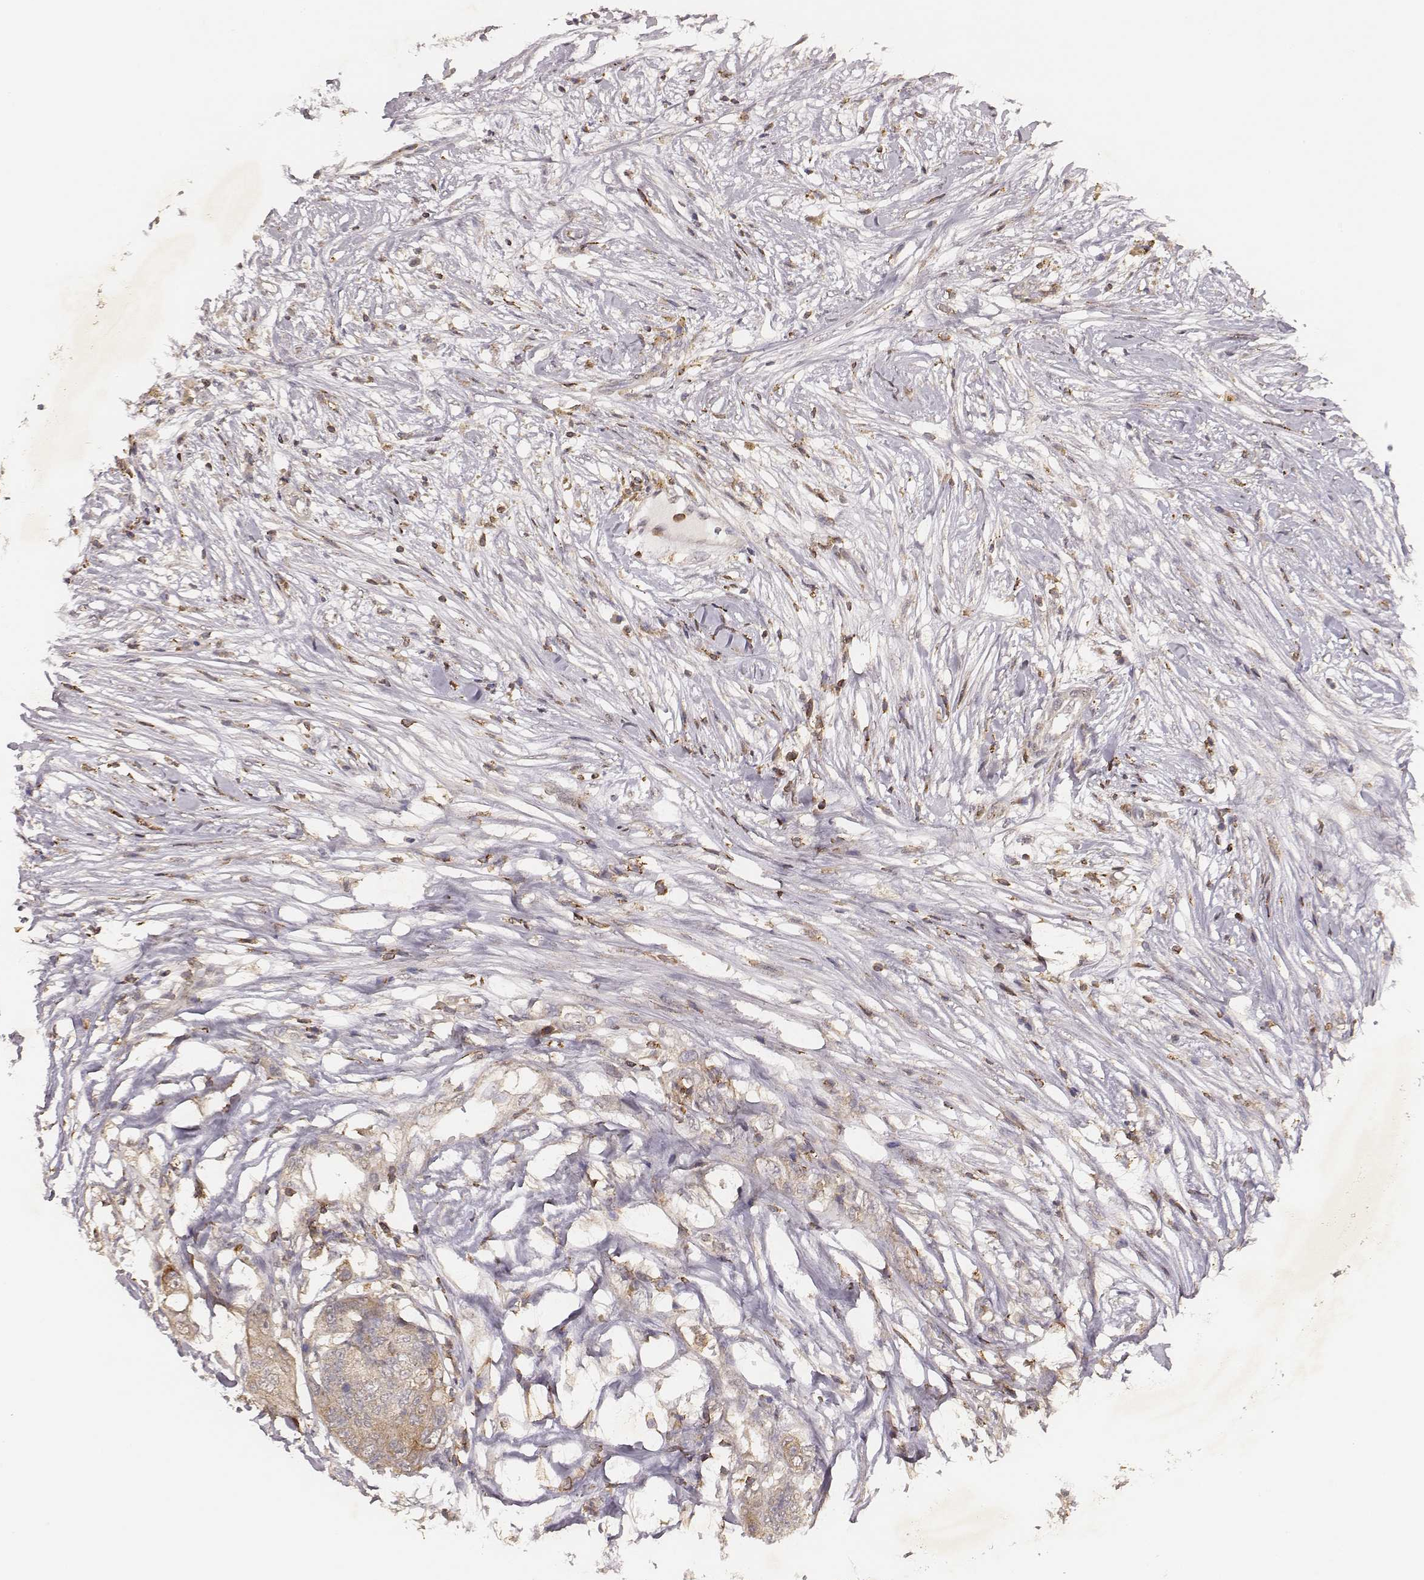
{"staining": {"intensity": "weak", "quantity": ">75%", "location": "cytoplasmic/membranous"}, "tissue": "colorectal cancer", "cell_type": "Tumor cells", "image_type": "cancer", "snomed": [{"axis": "morphology", "description": "Adenocarcinoma, NOS"}, {"axis": "topography", "description": "Colon"}], "caption": "Tumor cells display low levels of weak cytoplasmic/membranous staining in approximately >75% of cells in colorectal cancer (adenocarcinoma).", "gene": "PILRA", "patient": {"sex": "female", "age": 48}}